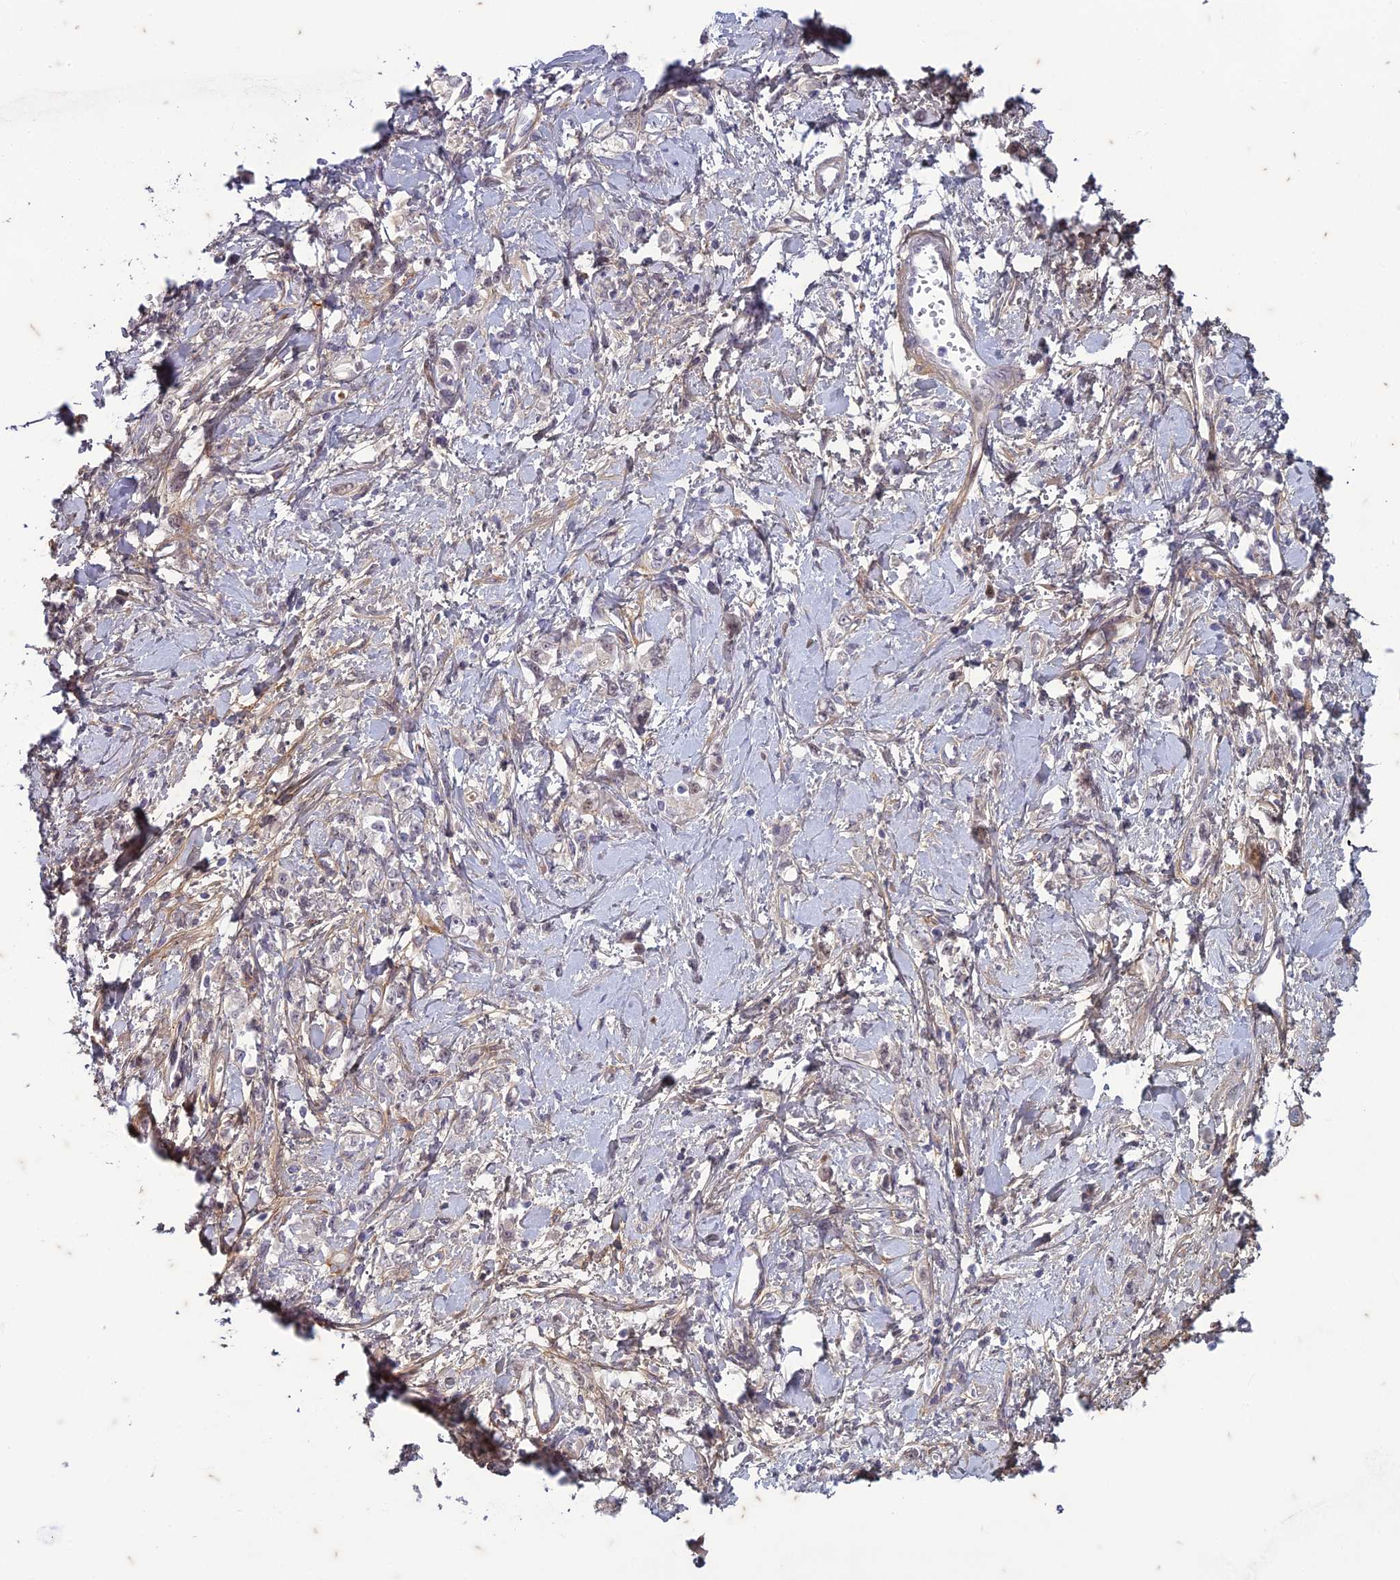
{"staining": {"intensity": "negative", "quantity": "none", "location": "none"}, "tissue": "stomach cancer", "cell_type": "Tumor cells", "image_type": "cancer", "snomed": [{"axis": "morphology", "description": "Adenocarcinoma, NOS"}, {"axis": "topography", "description": "Stomach"}], "caption": "DAB (3,3'-diaminobenzidine) immunohistochemical staining of human adenocarcinoma (stomach) displays no significant expression in tumor cells.", "gene": "PABPN1L", "patient": {"sex": "female", "age": 76}}